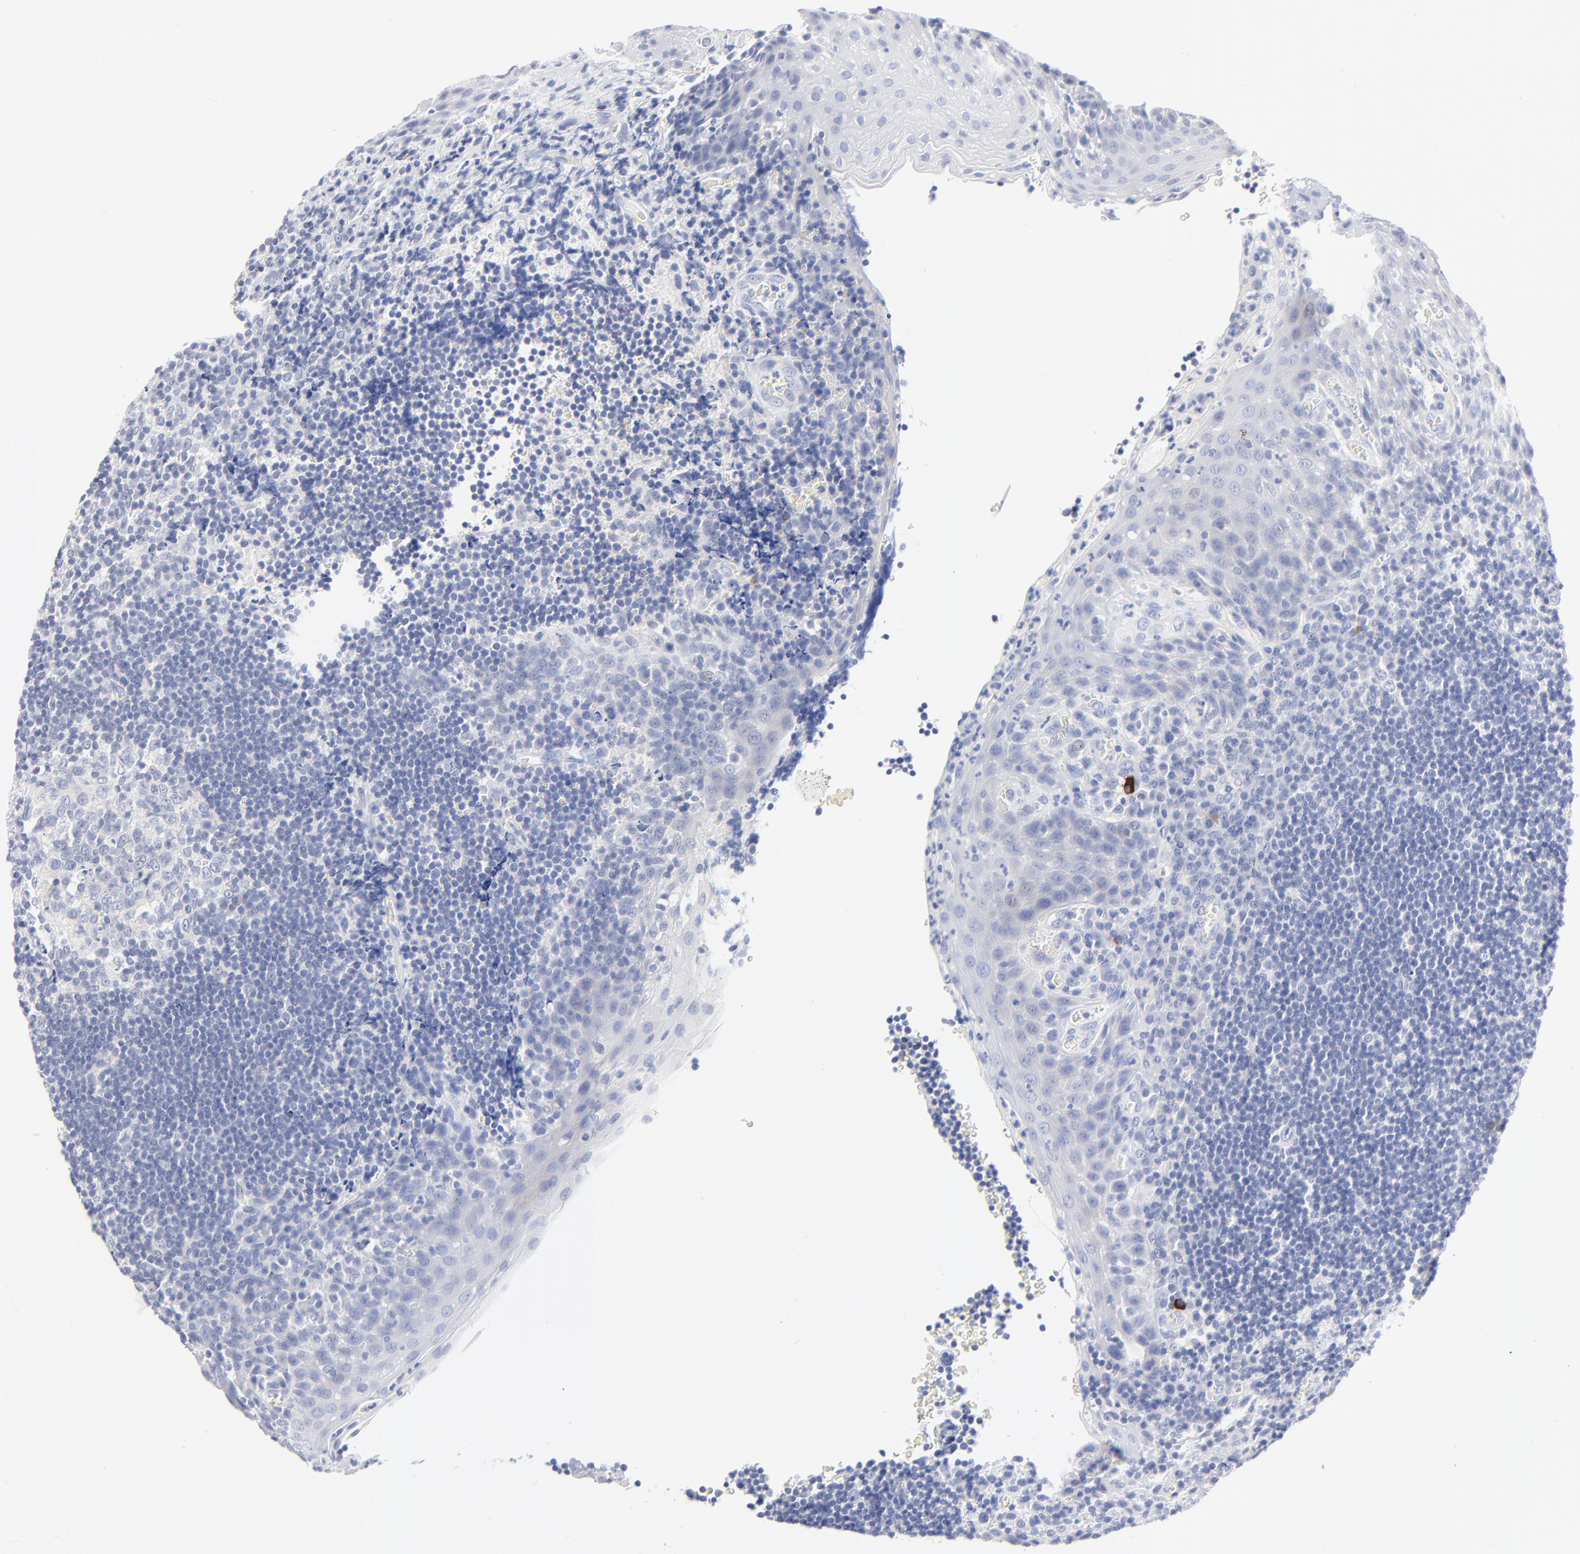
{"staining": {"intensity": "negative", "quantity": "none", "location": "none"}, "tissue": "tonsil", "cell_type": "Germinal center cells", "image_type": "normal", "snomed": [{"axis": "morphology", "description": "Normal tissue, NOS"}, {"axis": "topography", "description": "Tonsil"}], "caption": "Immunohistochemistry of normal tonsil displays no staining in germinal center cells.", "gene": "PSD3", "patient": {"sex": "male", "age": 20}}